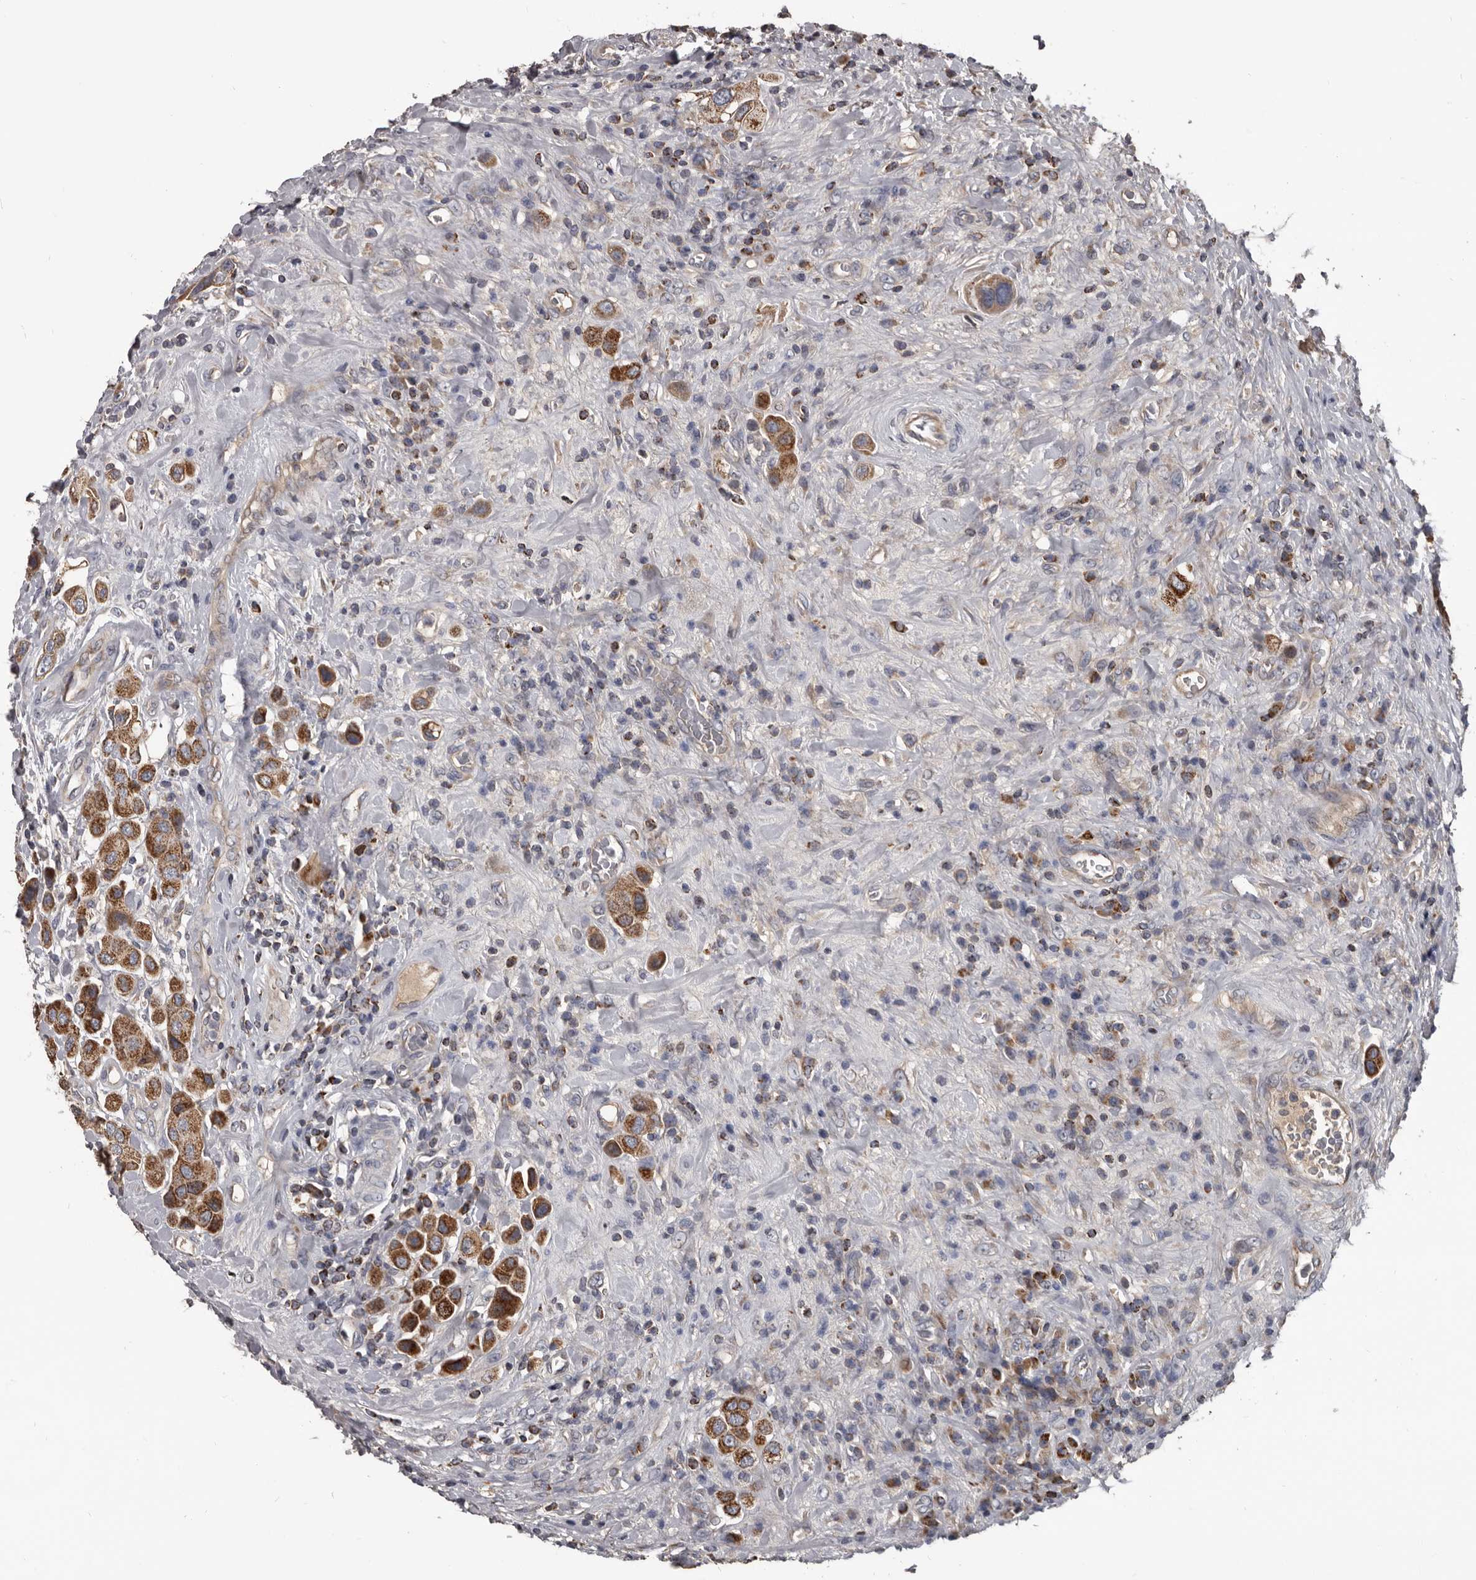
{"staining": {"intensity": "strong", "quantity": ">75%", "location": "cytoplasmic/membranous"}, "tissue": "urothelial cancer", "cell_type": "Tumor cells", "image_type": "cancer", "snomed": [{"axis": "morphology", "description": "Urothelial carcinoma, High grade"}, {"axis": "topography", "description": "Urinary bladder"}], "caption": "Urothelial cancer stained with a protein marker shows strong staining in tumor cells.", "gene": "ALDH5A1", "patient": {"sex": "male", "age": 50}}